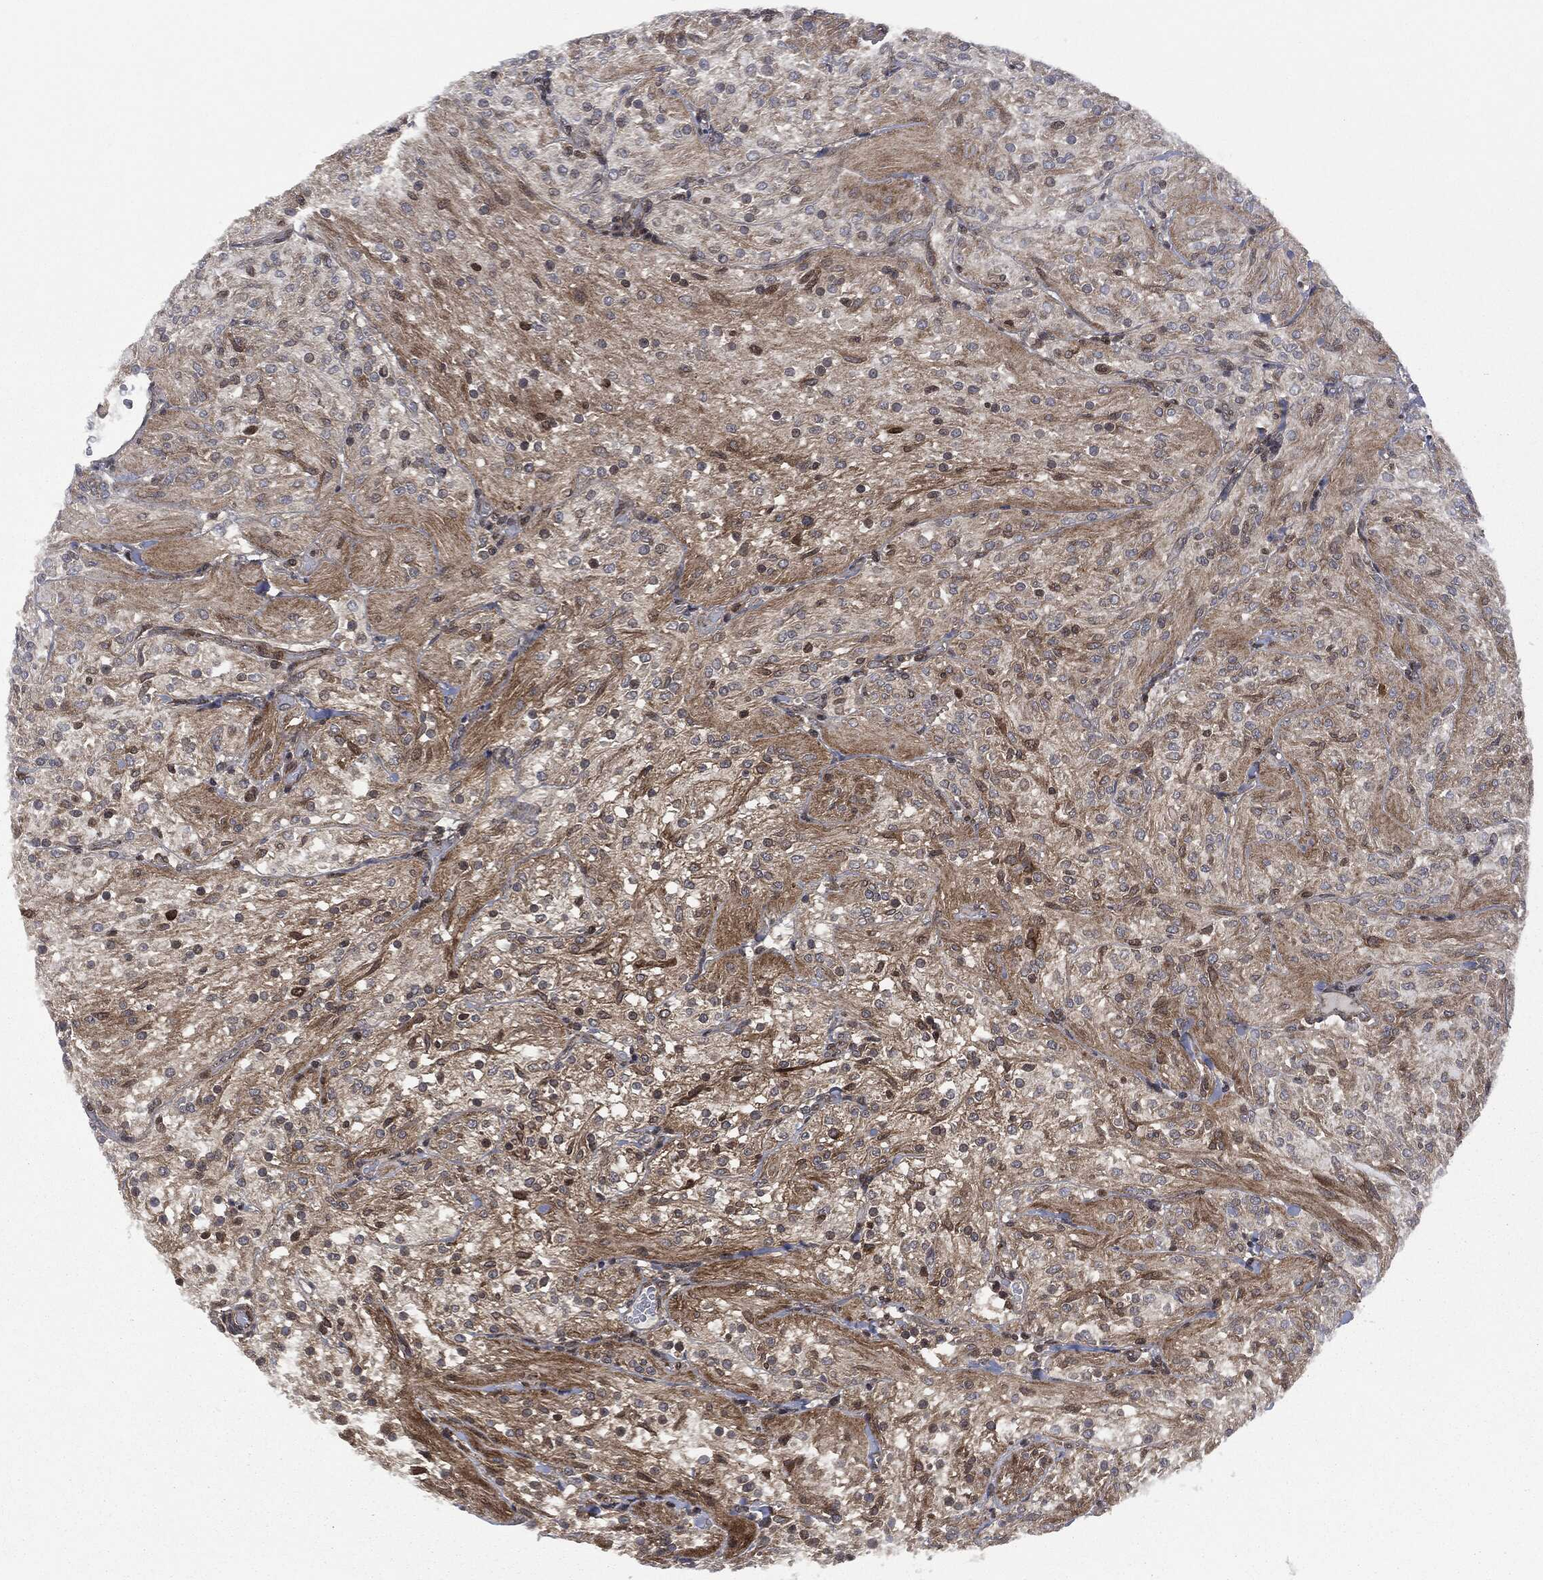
{"staining": {"intensity": "negative", "quantity": "none", "location": "none"}, "tissue": "glioma", "cell_type": "Tumor cells", "image_type": "cancer", "snomed": [{"axis": "morphology", "description": "Glioma, malignant, Low grade"}, {"axis": "topography", "description": "Brain"}], "caption": "An image of malignant low-grade glioma stained for a protein exhibits no brown staining in tumor cells. (DAB immunohistochemistry visualized using brightfield microscopy, high magnification).", "gene": "HRAS", "patient": {"sex": "male", "age": 3}}